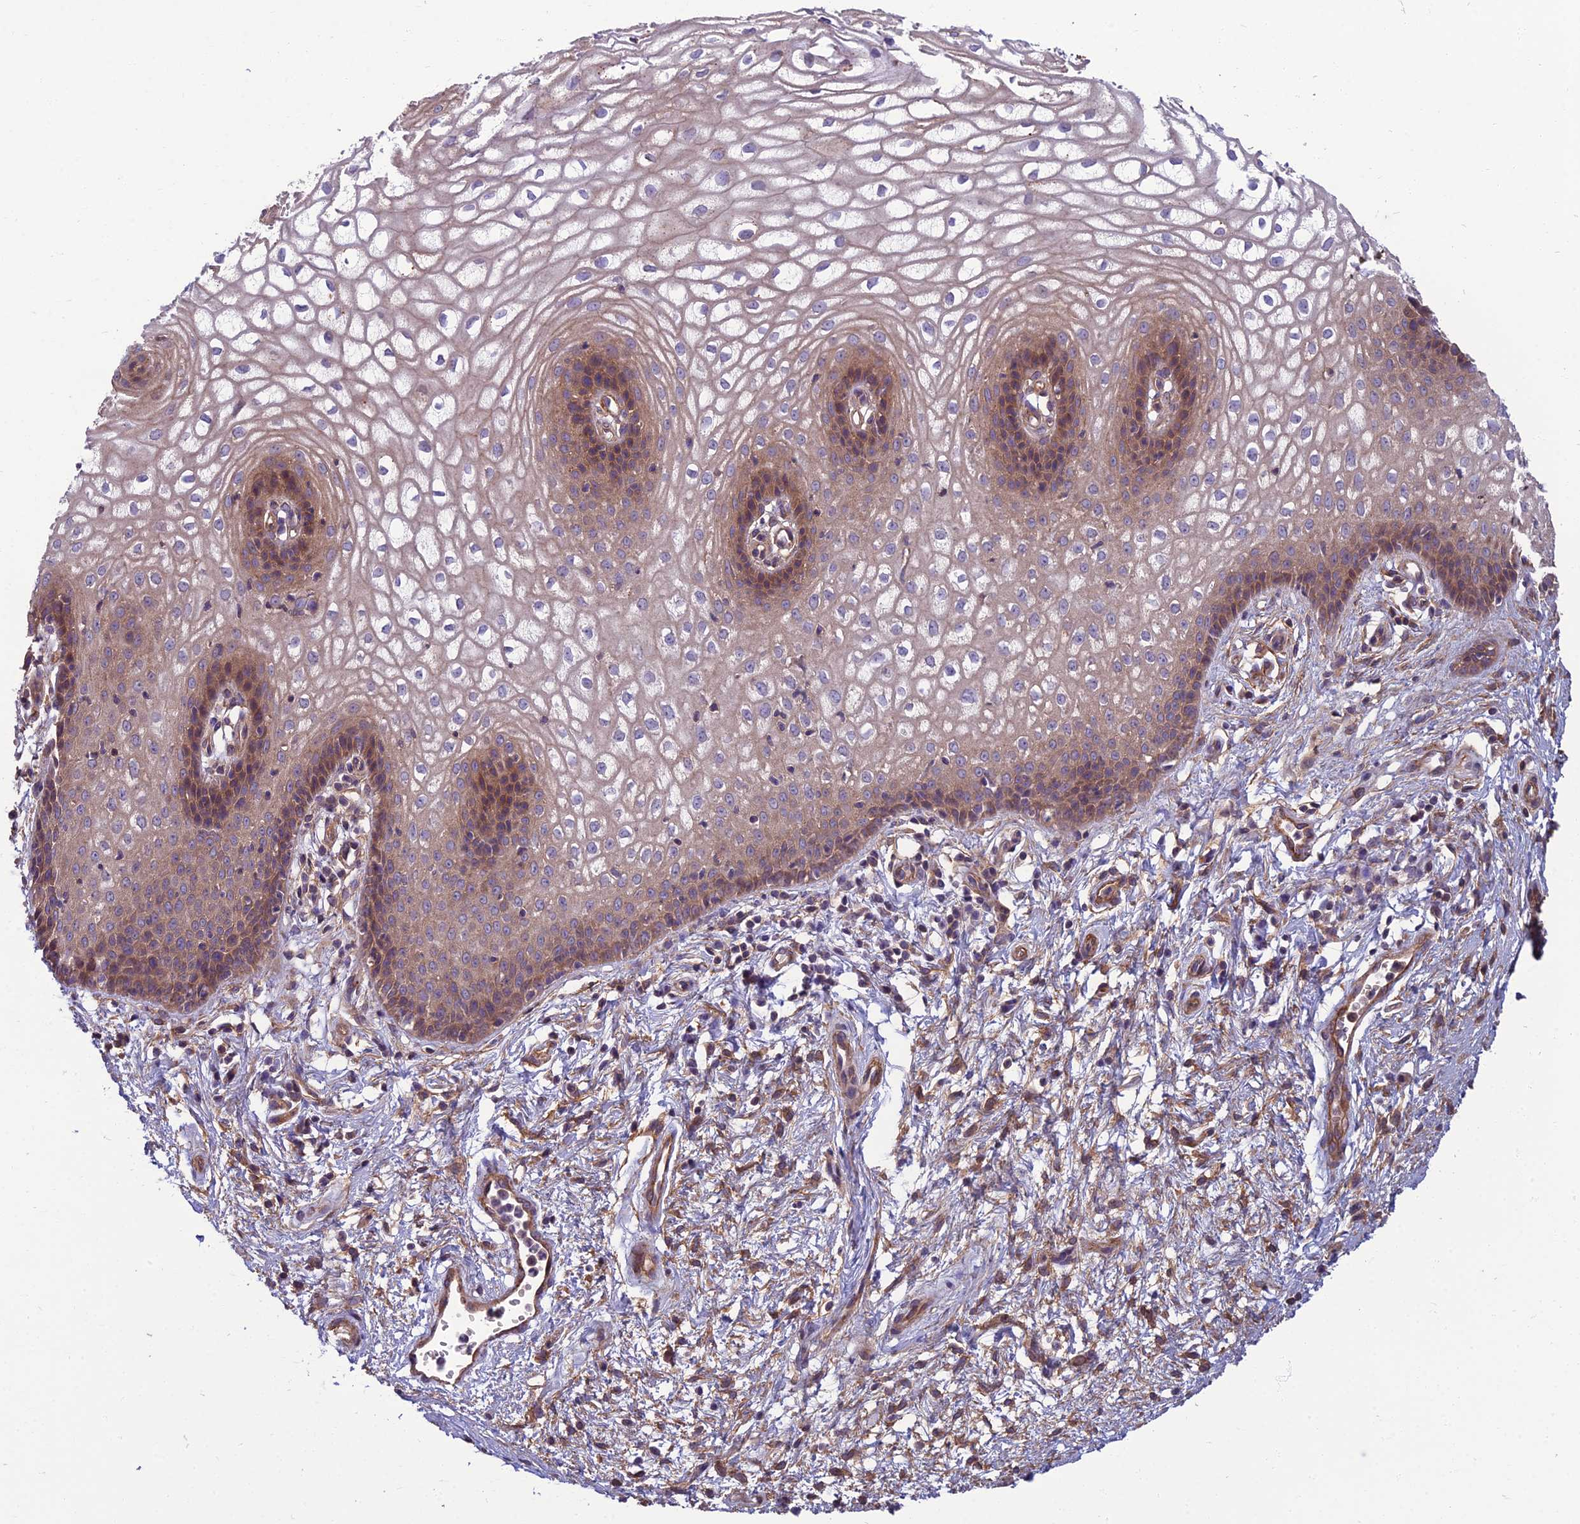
{"staining": {"intensity": "weak", "quantity": "25%-75%", "location": "cytoplasmic/membranous"}, "tissue": "vagina", "cell_type": "Squamous epithelial cells", "image_type": "normal", "snomed": [{"axis": "morphology", "description": "Normal tissue, NOS"}, {"axis": "topography", "description": "Vagina"}], "caption": "Benign vagina demonstrates weak cytoplasmic/membranous positivity in approximately 25%-75% of squamous epithelial cells, visualized by immunohistochemistry.", "gene": "WDR24", "patient": {"sex": "female", "age": 34}}